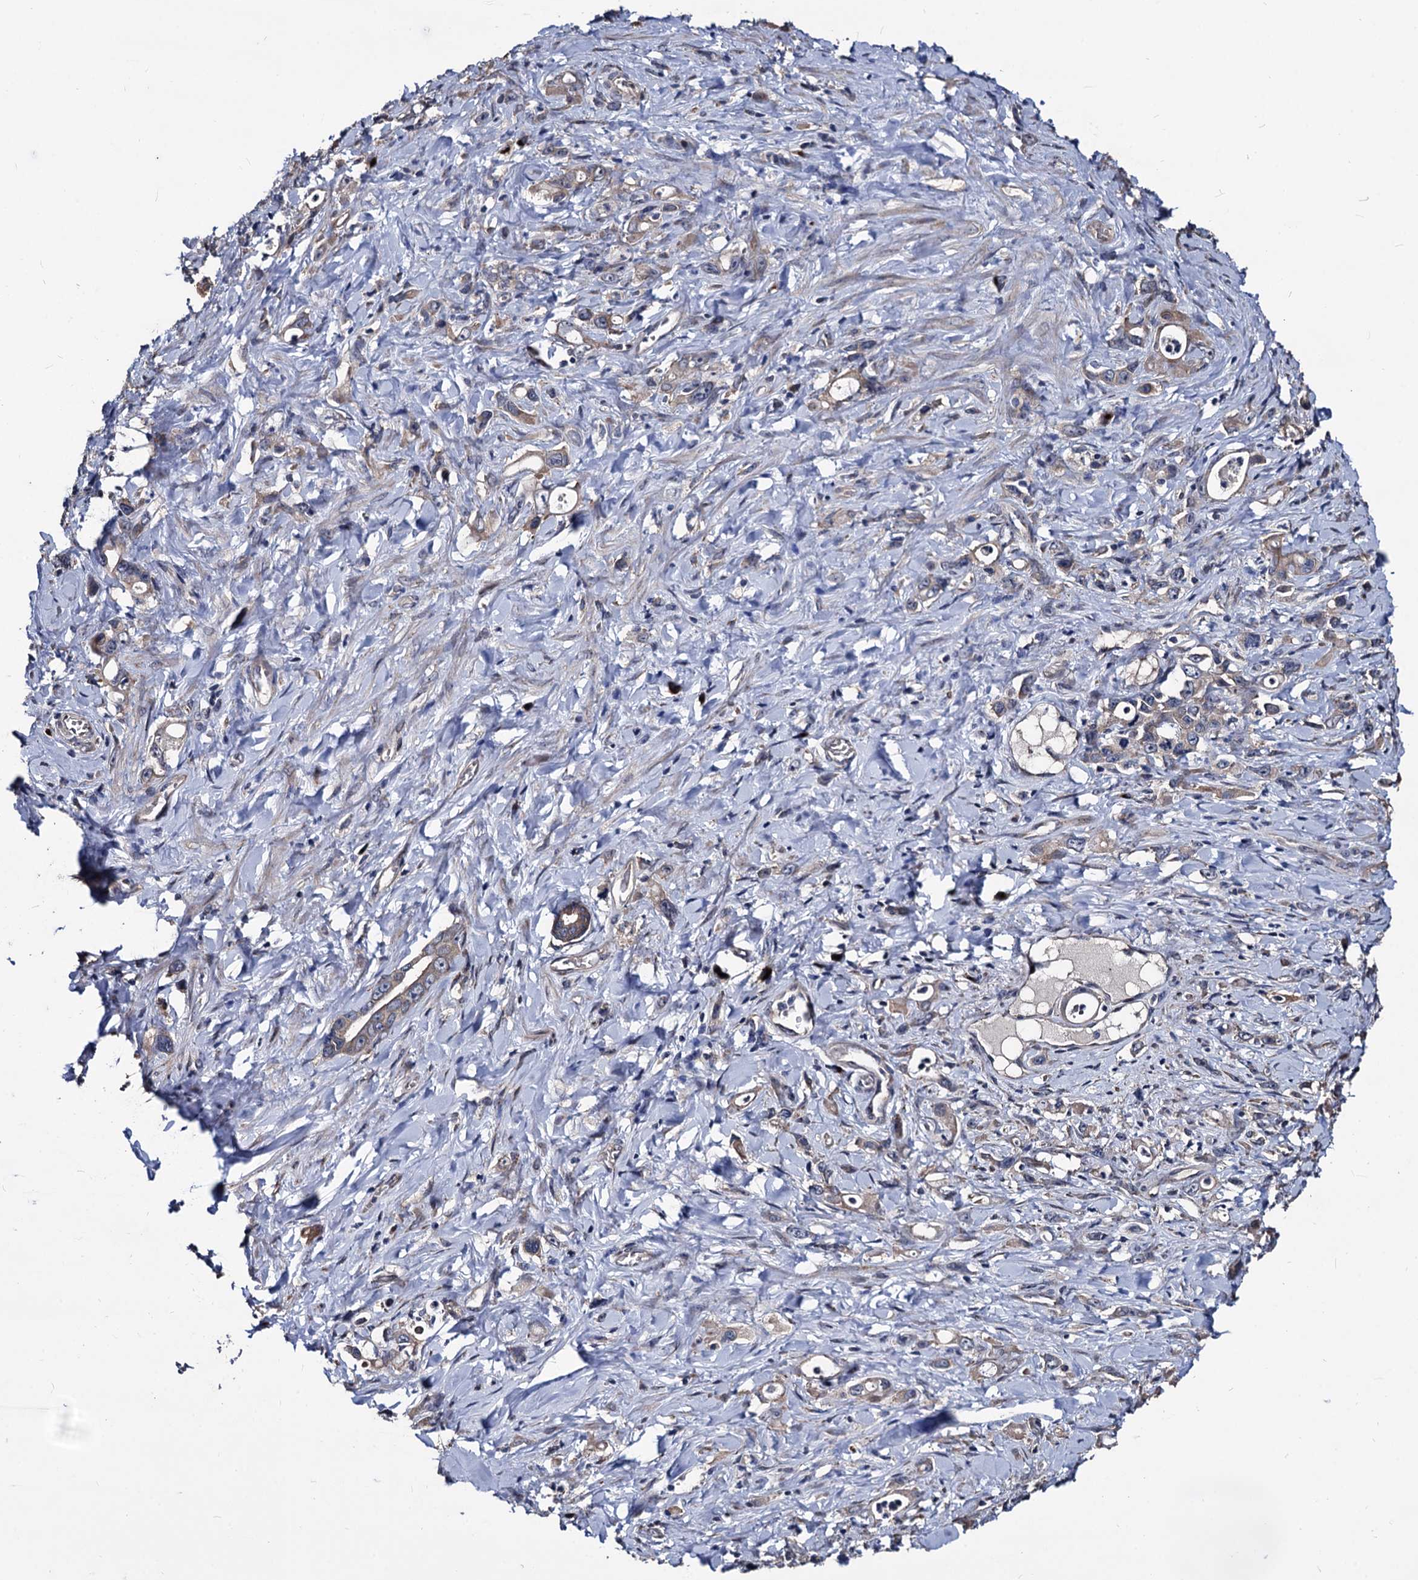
{"staining": {"intensity": "weak", "quantity": "25%-75%", "location": "cytoplasmic/membranous"}, "tissue": "stomach cancer", "cell_type": "Tumor cells", "image_type": "cancer", "snomed": [{"axis": "morphology", "description": "Adenocarcinoma, NOS"}, {"axis": "topography", "description": "Stomach, lower"}], "caption": "Protein analysis of stomach adenocarcinoma tissue demonstrates weak cytoplasmic/membranous positivity in approximately 25%-75% of tumor cells. (IHC, brightfield microscopy, high magnification).", "gene": "SMAGP", "patient": {"sex": "female", "age": 43}}